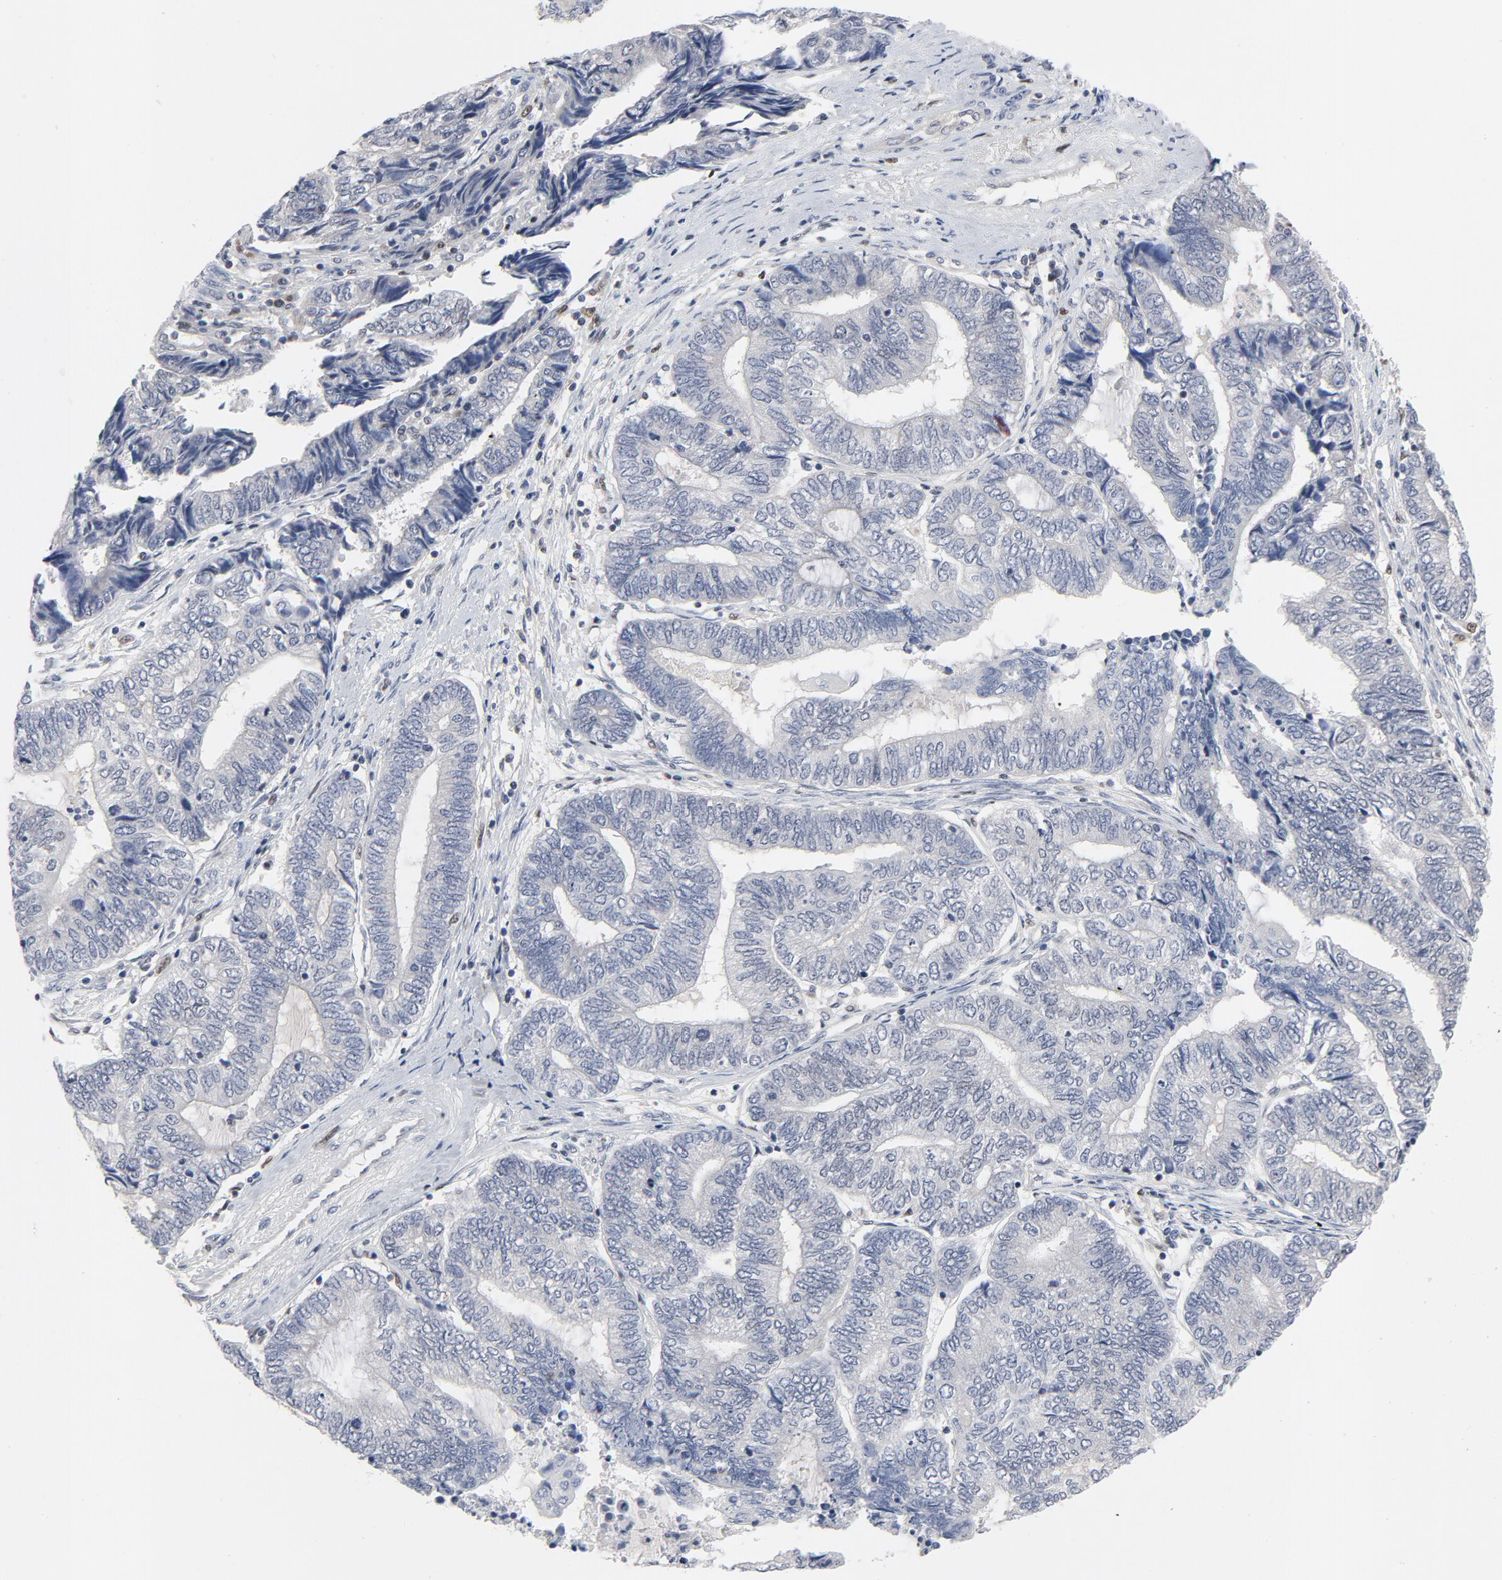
{"staining": {"intensity": "negative", "quantity": "none", "location": "none"}, "tissue": "endometrial cancer", "cell_type": "Tumor cells", "image_type": "cancer", "snomed": [{"axis": "morphology", "description": "Adenocarcinoma, NOS"}, {"axis": "topography", "description": "Uterus"}, {"axis": "topography", "description": "Endometrium"}], "caption": "DAB (3,3'-diaminobenzidine) immunohistochemical staining of human endometrial adenocarcinoma displays no significant positivity in tumor cells.", "gene": "NFKB1", "patient": {"sex": "female", "age": 70}}